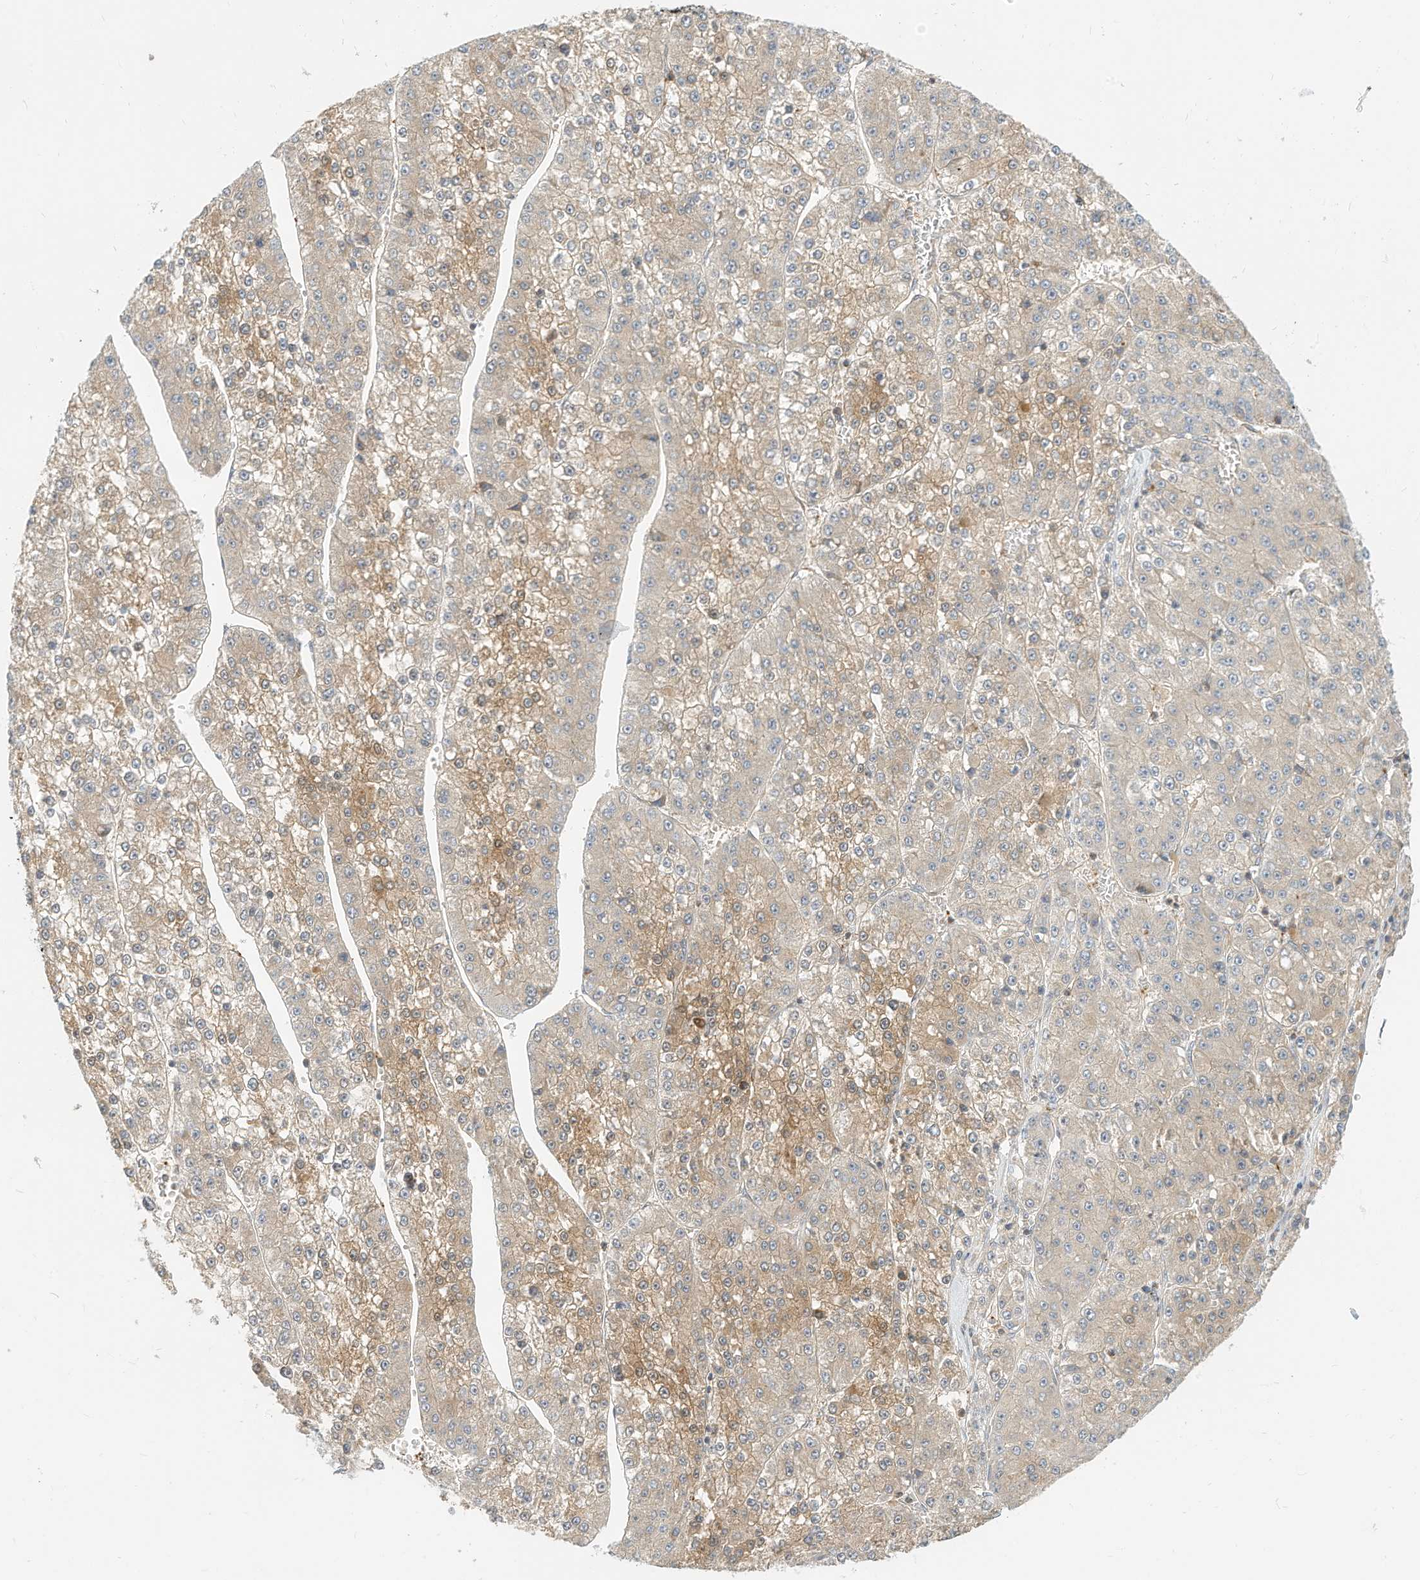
{"staining": {"intensity": "moderate", "quantity": "<25%", "location": "cytoplasmic/membranous"}, "tissue": "liver cancer", "cell_type": "Tumor cells", "image_type": "cancer", "snomed": [{"axis": "morphology", "description": "Carcinoma, Hepatocellular, NOS"}, {"axis": "topography", "description": "Liver"}], "caption": "The immunohistochemical stain highlights moderate cytoplasmic/membranous positivity in tumor cells of liver cancer (hepatocellular carcinoma) tissue. (DAB (3,3'-diaminobenzidine) IHC with brightfield microscopy, high magnification).", "gene": "OFD1", "patient": {"sex": "female", "age": 73}}